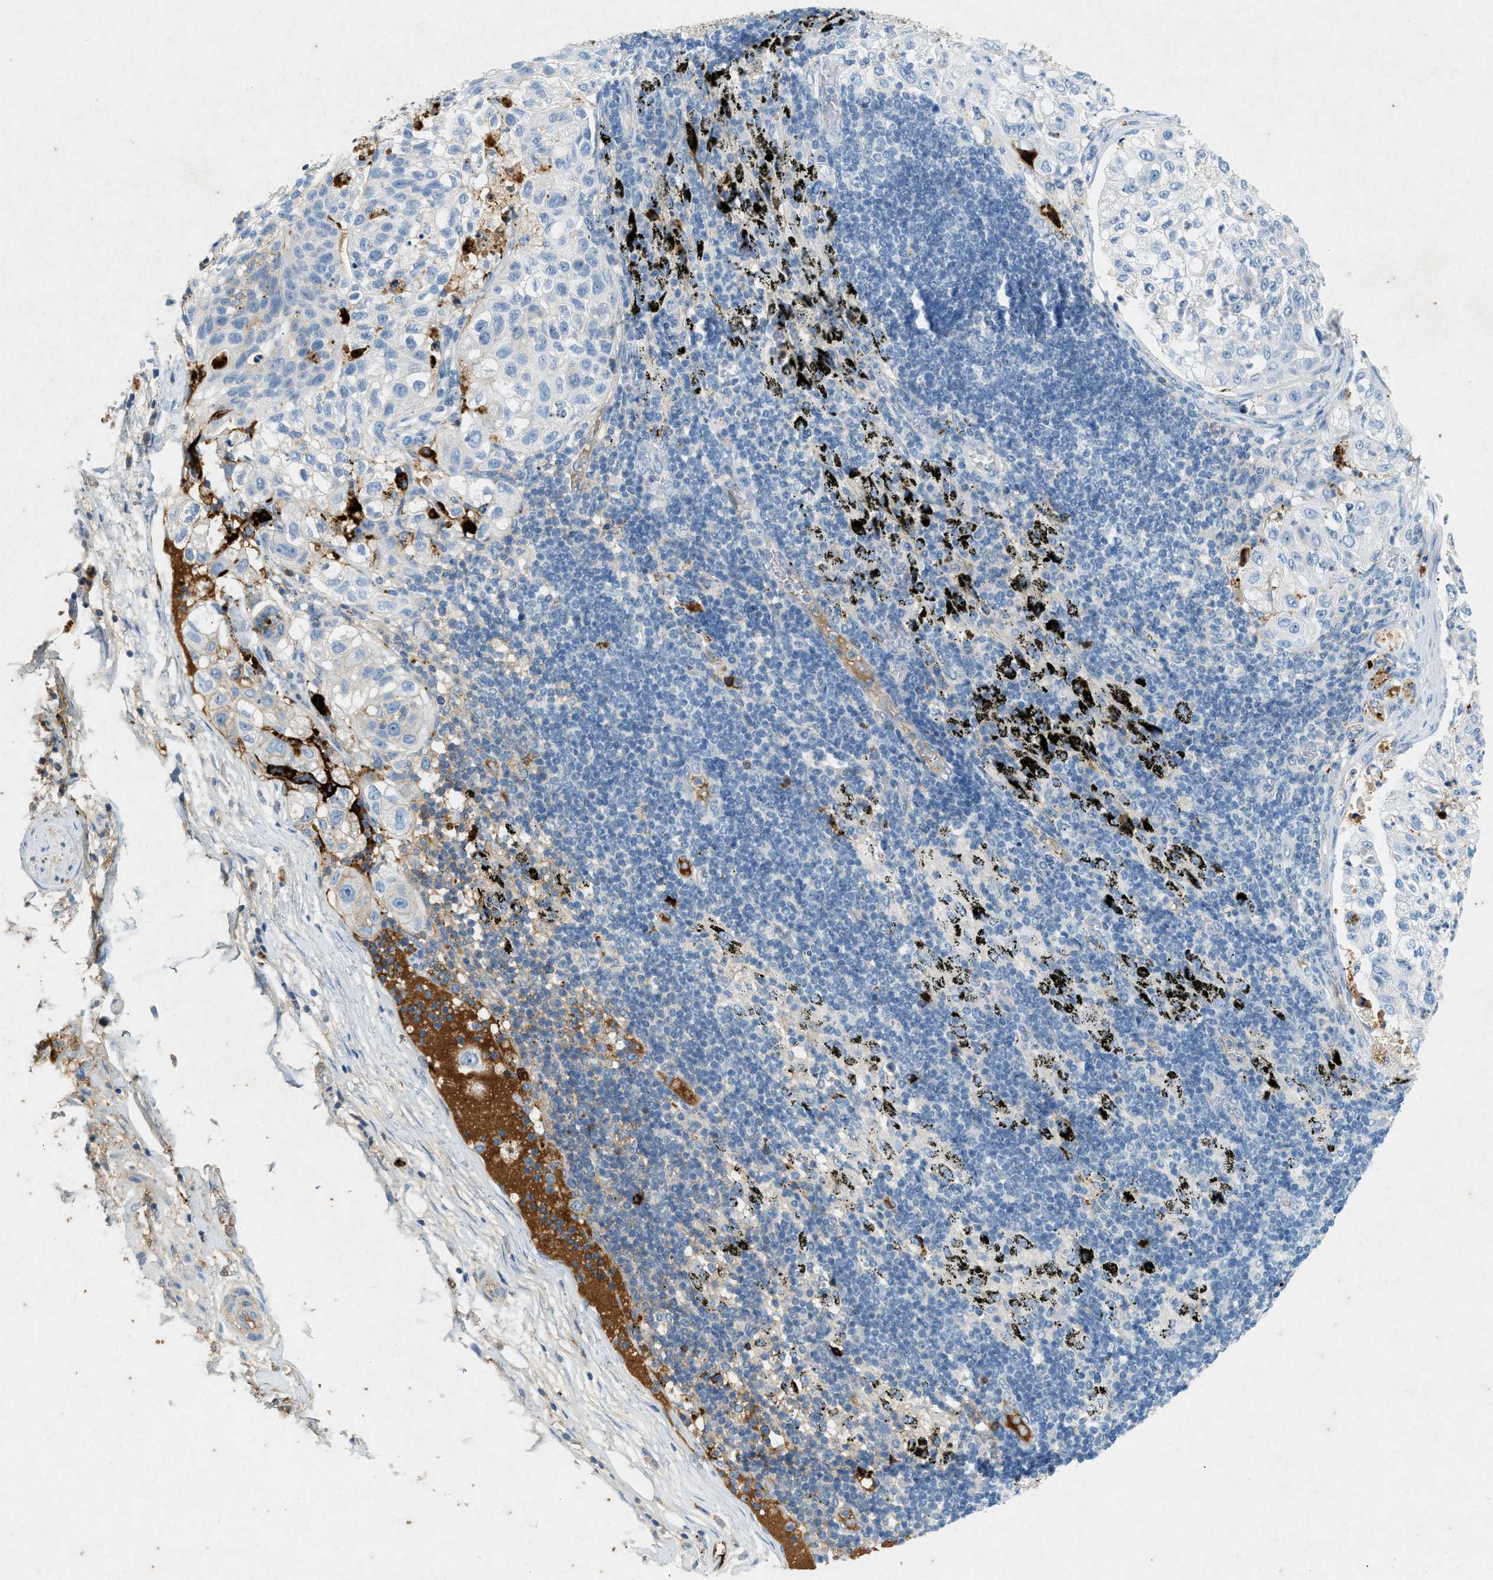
{"staining": {"intensity": "negative", "quantity": "none", "location": "none"}, "tissue": "lung cancer", "cell_type": "Tumor cells", "image_type": "cancer", "snomed": [{"axis": "morphology", "description": "Inflammation, NOS"}, {"axis": "morphology", "description": "Squamous cell carcinoma, NOS"}, {"axis": "topography", "description": "Lymph node"}, {"axis": "topography", "description": "Soft tissue"}, {"axis": "topography", "description": "Lung"}], "caption": "This micrograph is of lung cancer (squamous cell carcinoma) stained with IHC to label a protein in brown with the nuclei are counter-stained blue. There is no positivity in tumor cells.", "gene": "F2", "patient": {"sex": "male", "age": 66}}